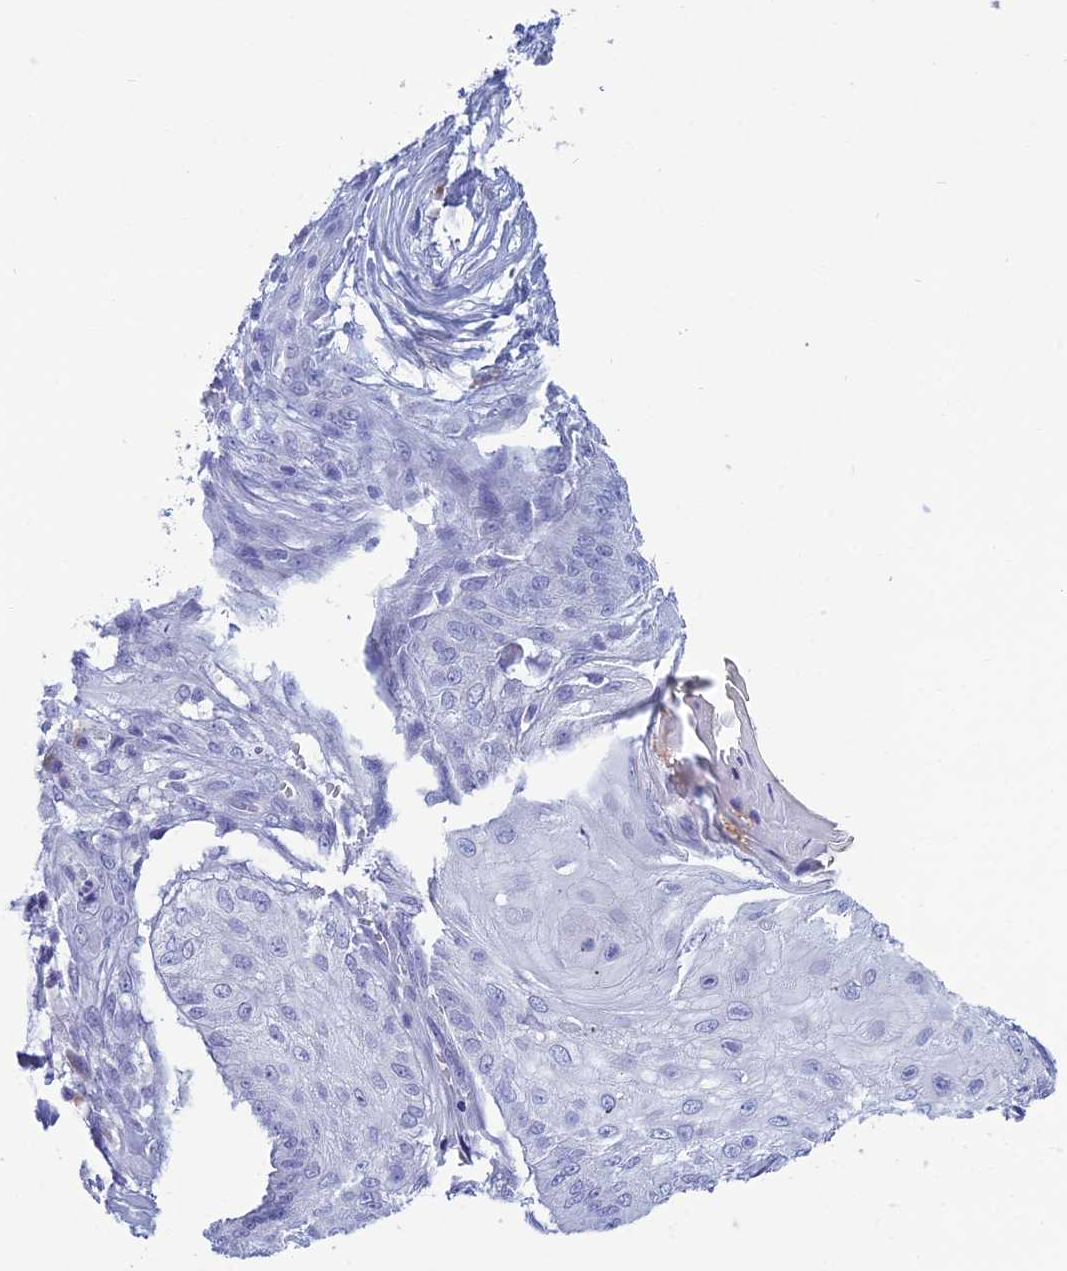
{"staining": {"intensity": "negative", "quantity": "none", "location": "none"}, "tissue": "skin cancer", "cell_type": "Tumor cells", "image_type": "cancer", "snomed": [{"axis": "morphology", "description": "Squamous cell carcinoma, NOS"}, {"axis": "topography", "description": "Skin"}], "caption": "Immunohistochemical staining of human skin squamous cell carcinoma demonstrates no significant expression in tumor cells. (Immunohistochemistry (ihc), brightfield microscopy, high magnification).", "gene": "MUC13", "patient": {"sex": "male", "age": 70}}